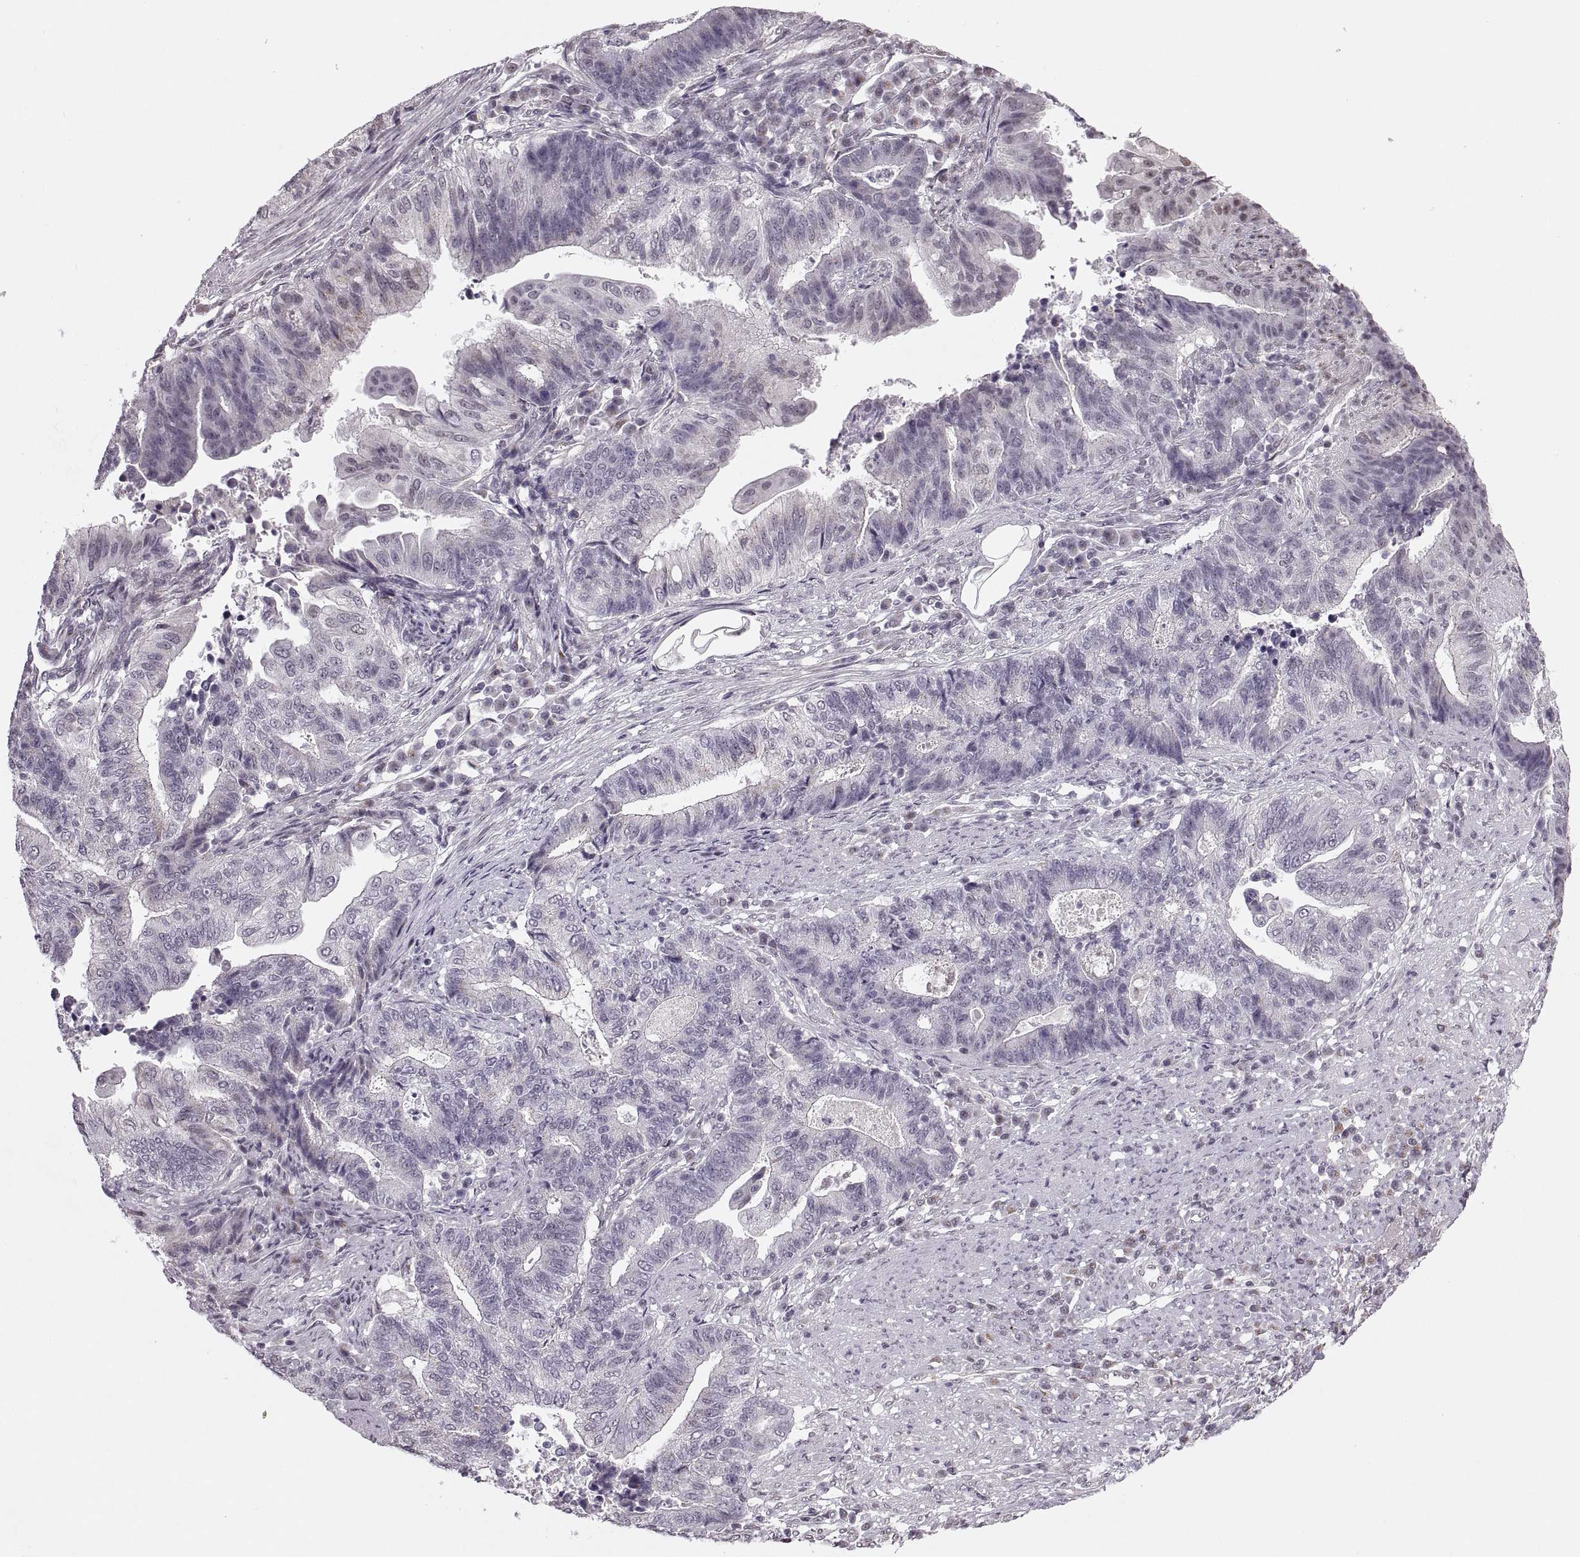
{"staining": {"intensity": "negative", "quantity": "none", "location": "none"}, "tissue": "endometrial cancer", "cell_type": "Tumor cells", "image_type": "cancer", "snomed": [{"axis": "morphology", "description": "Adenocarcinoma, NOS"}, {"axis": "topography", "description": "Uterus"}, {"axis": "topography", "description": "Endometrium"}], "caption": "Tumor cells show no significant protein positivity in adenocarcinoma (endometrial). (Brightfield microscopy of DAB immunohistochemistry at high magnification).", "gene": "PRSS37", "patient": {"sex": "female", "age": 54}}